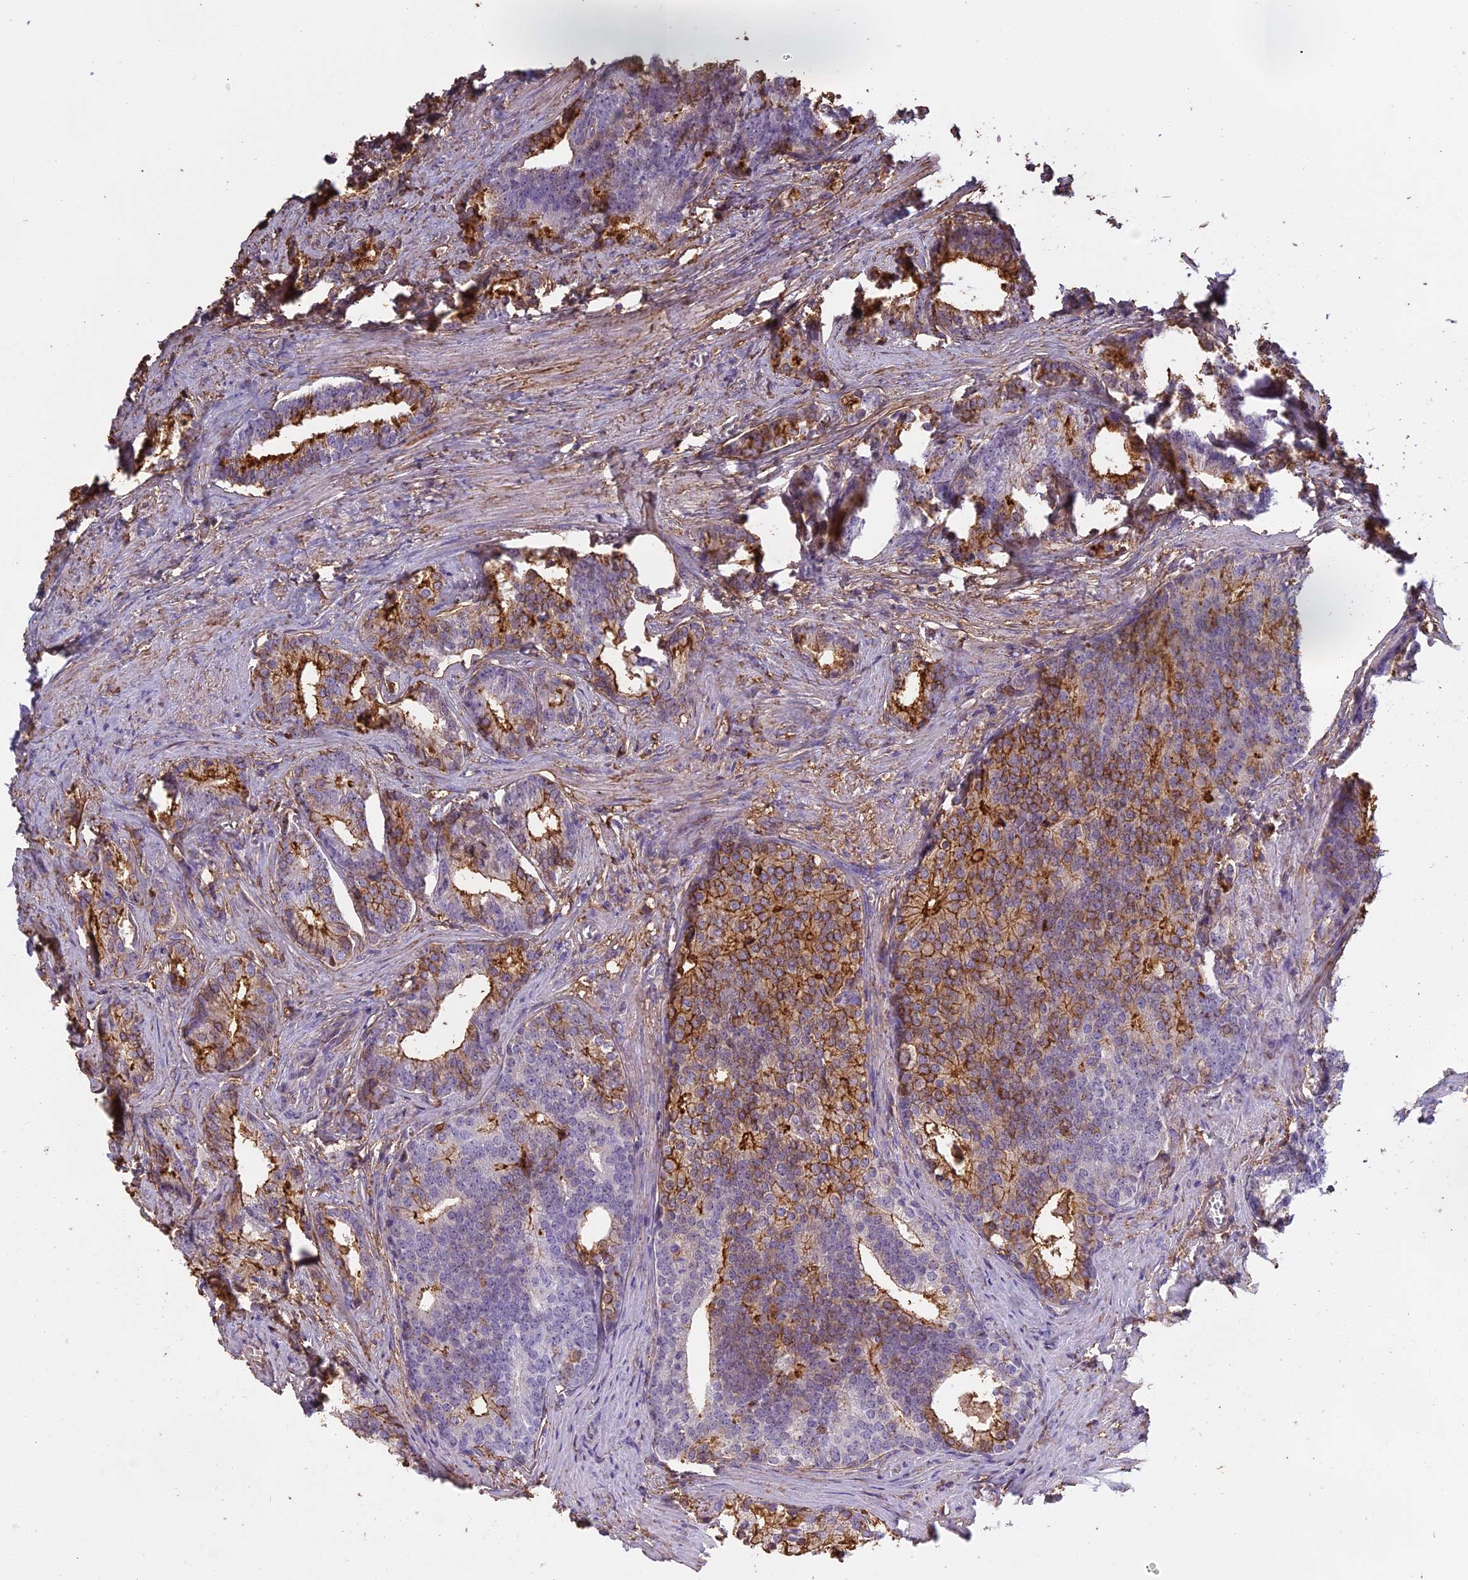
{"staining": {"intensity": "moderate", "quantity": "25%-75%", "location": "cytoplasmic/membranous"}, "tissue": "prostate cancer", "cell_type": "Tumor cells", "image_type": "cancer", "snomed": [{"axis": "morphology", "description": "Adenocarcinoma, Low grade"}, {"axis": "topography", "description": "Prostate"}], "caption": "Immunohistochemical staining of prostate adenocarcinoma (low-grade) exhibits medium levels of moderate cytoplasmic/membranous protein expression in about 25%-75% of tumor cells.", "gene": "TMEM255B", "patient": {"sex": "male", "age": 71}}